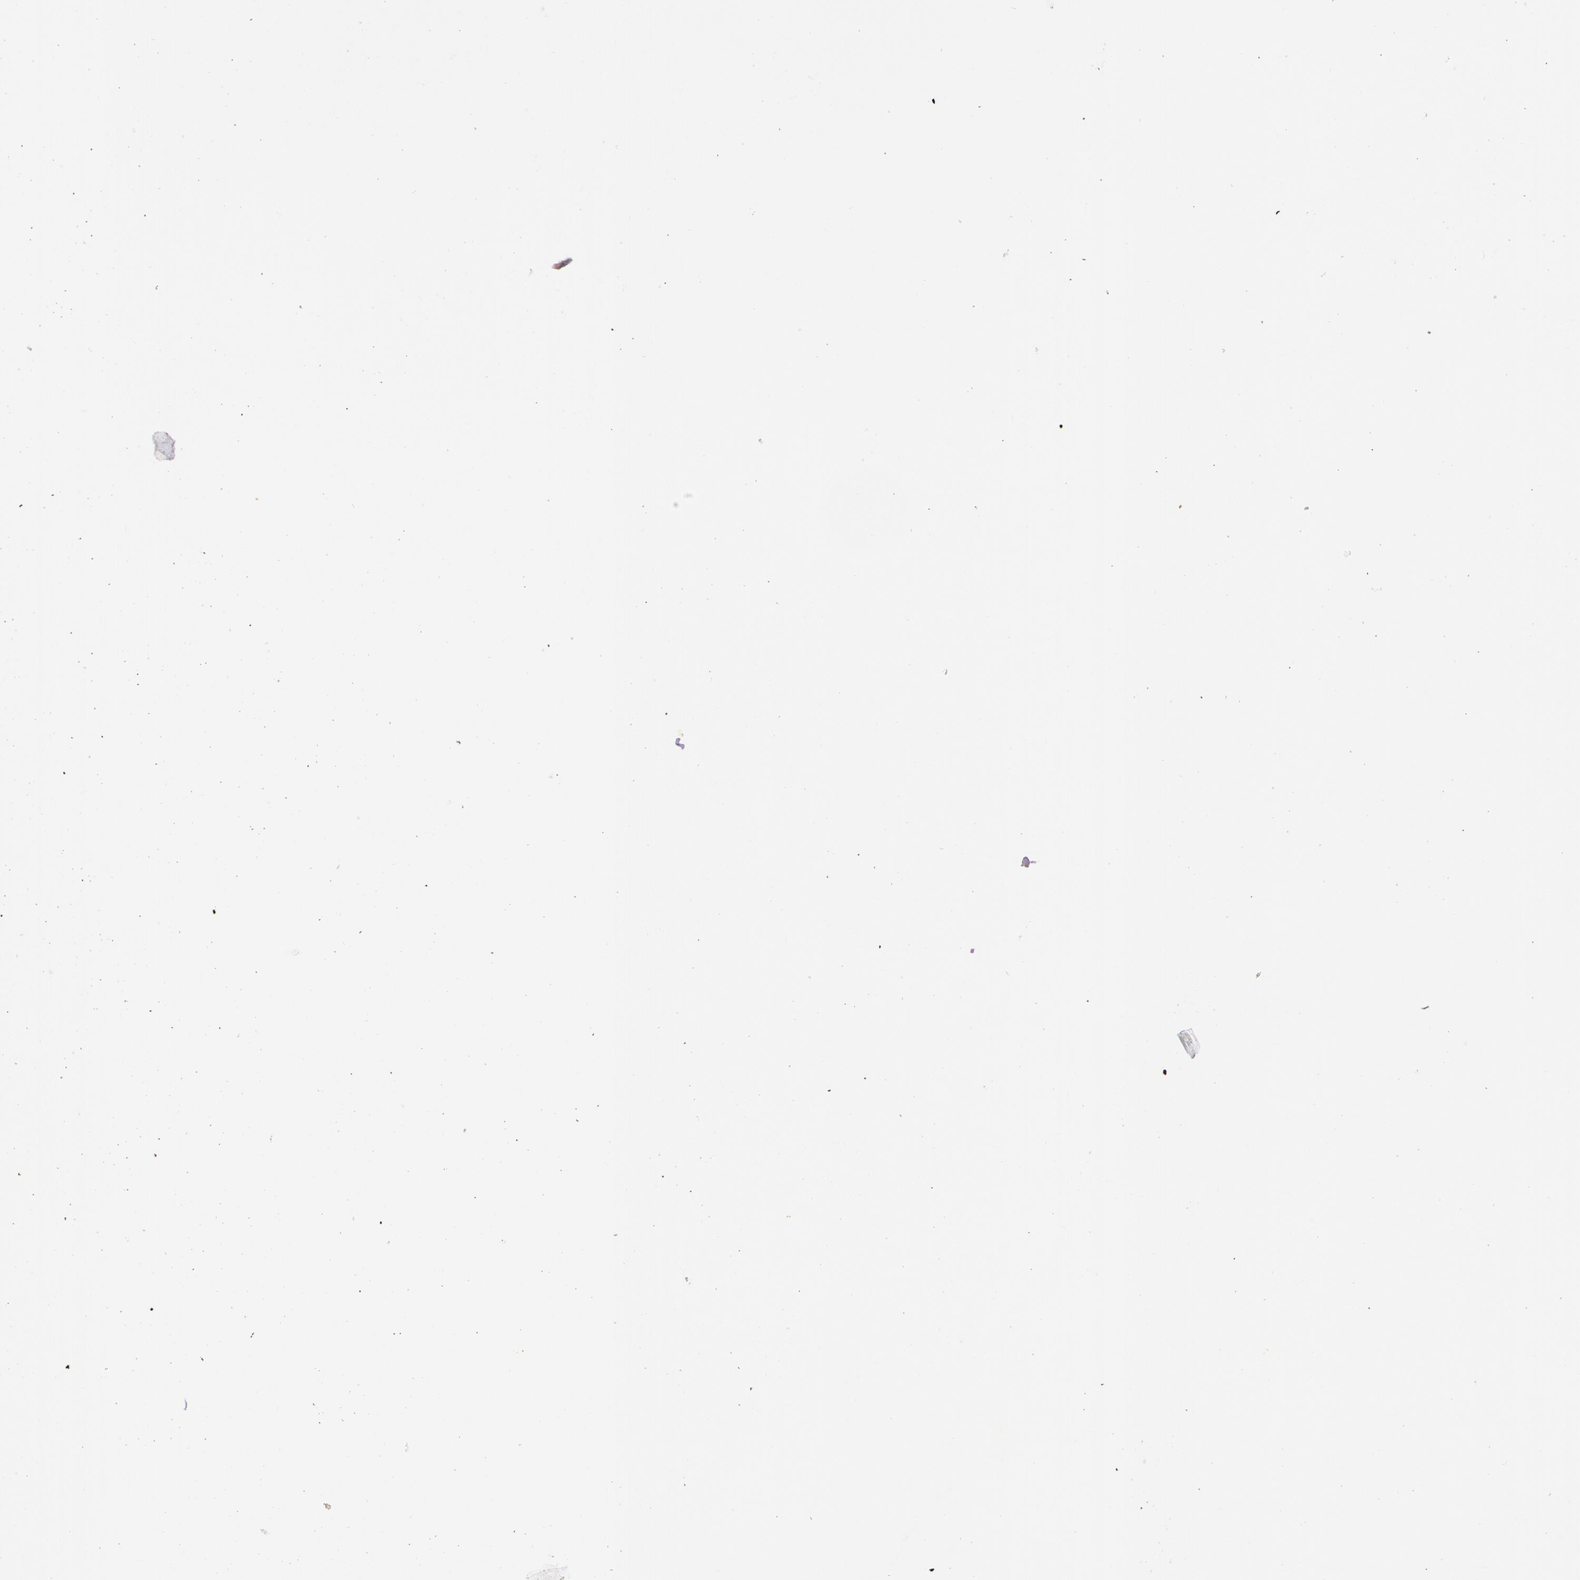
{"staining": {"intensity": "weak", "quantity": "<25%", "location": "cytoplasmic/membranous"}, "tissue": "stomach cancer", "cell_type": "Tumor cells", "image_type": "cancer", "snomed": [{"axis": "morphology", "description": "Adenocarcinoma, NOS"}, {"axis": "topography", "description": "Stomach, upper"}], "caption": "This is a photomicrograph of immunohistochemistry (IHC) staining of stomach adenocarcinoma, which shows no expression in tumor cells. (DAB immunohistochemistry (IHC) visualized using brightfield microscopy, high magnification).", "gene": "MXRA5", "patient": {"sex": "male", "age": 63}}